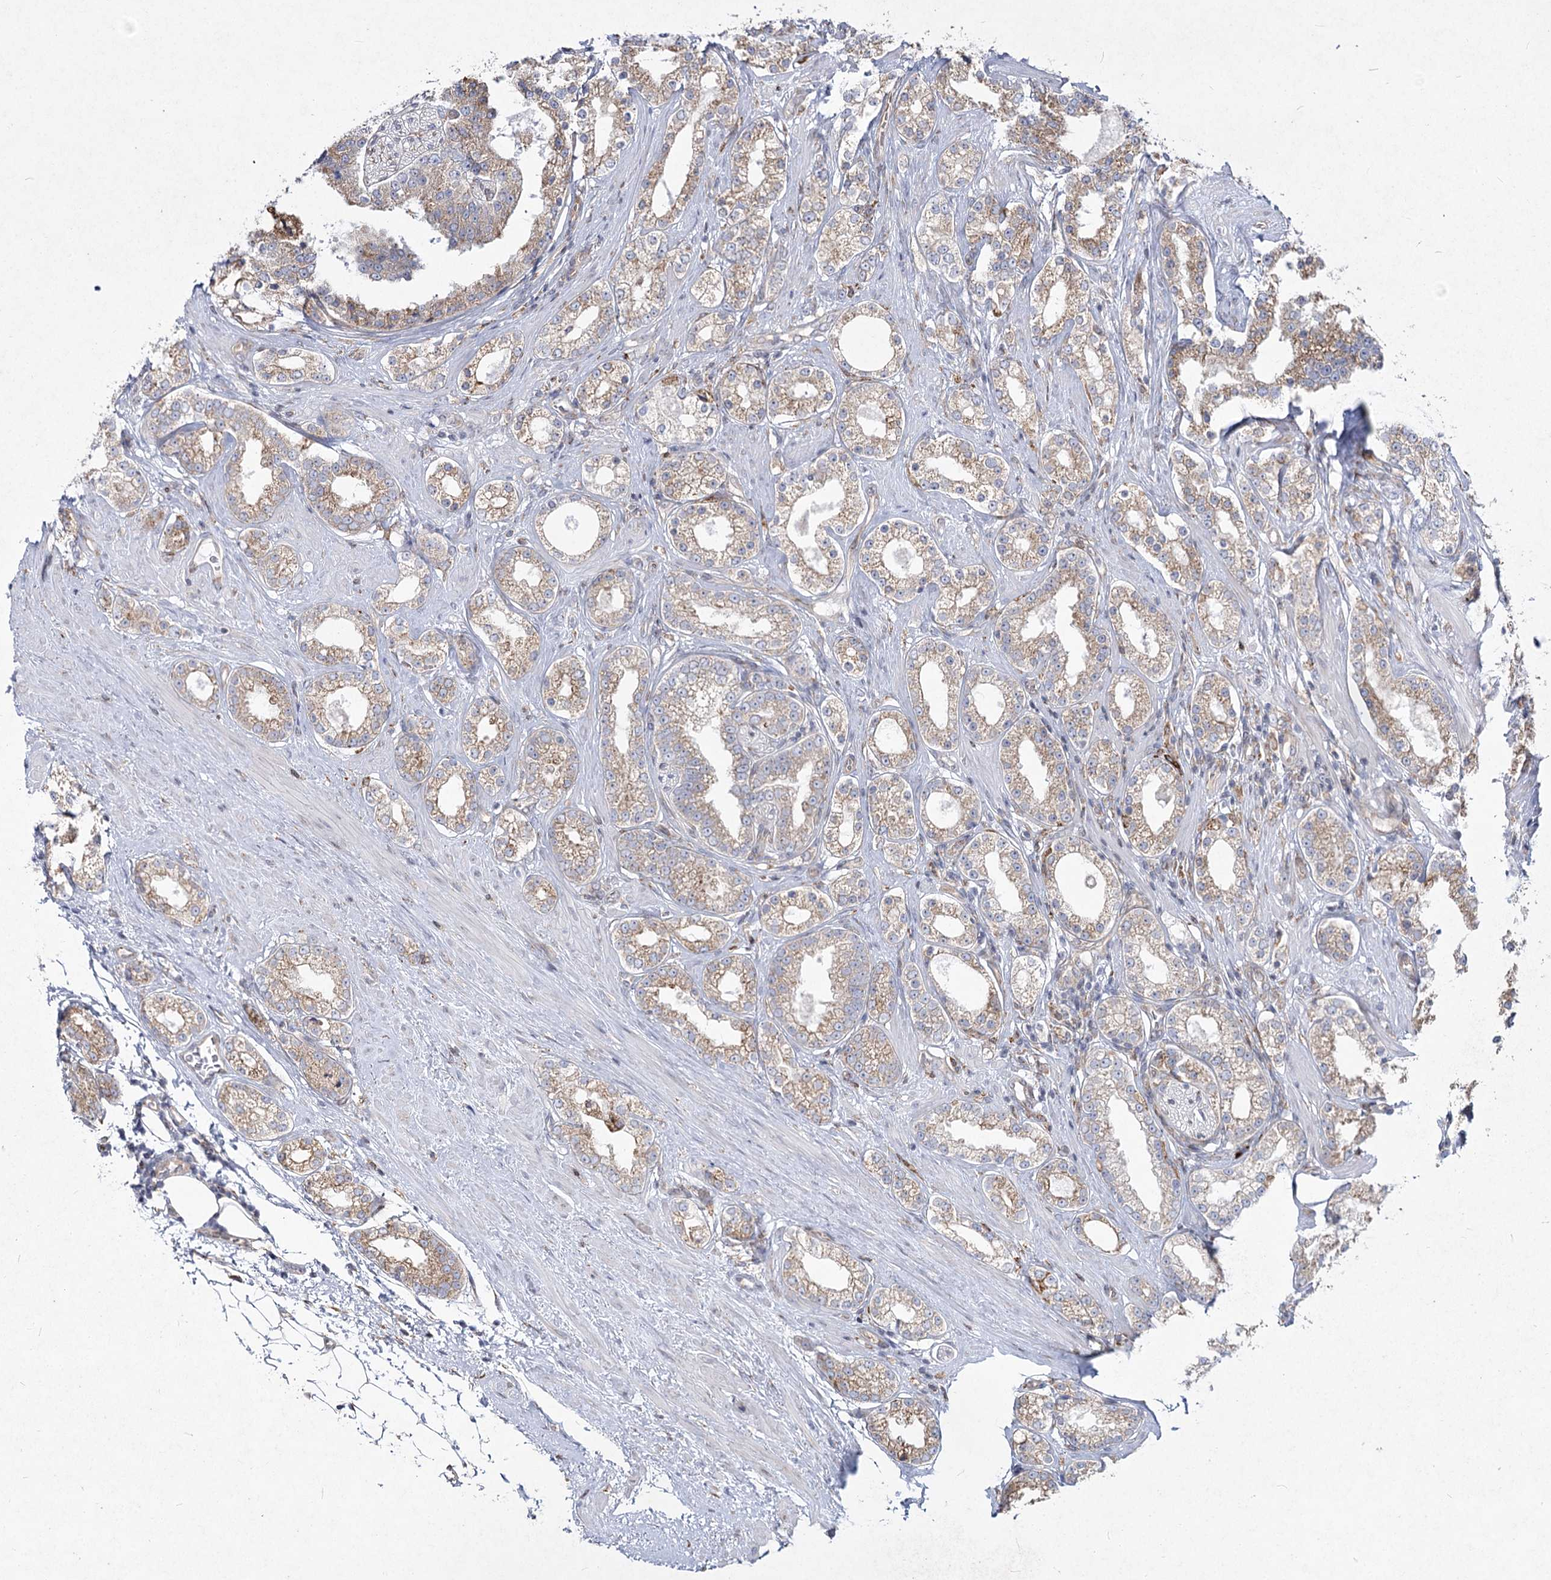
{"staining": {"intensity": "weak", "quantity": ">75%", "location": "cytoplasmic/membranous"}, "tissue": "prostate cancer", "cell_type": "Tumor cells", "image_type": "cancer", "snomed": [{"axis": "morphology", "description": "Normal tissue, NOS"}, {"axis": "morphology", "description": "Adenocarcinoma, High grade"}, {"axis": "topography", "description": "Prostate"}], "caption": "Human prostate adenocarcinoma (high-grade) stained for a protein (brown) exhibits weak cytoplasmic/membranous positive expression in about >75% of tumor cells.", "gene": "NHLRC2", "patient": {"sex": "male", "age": 83}}